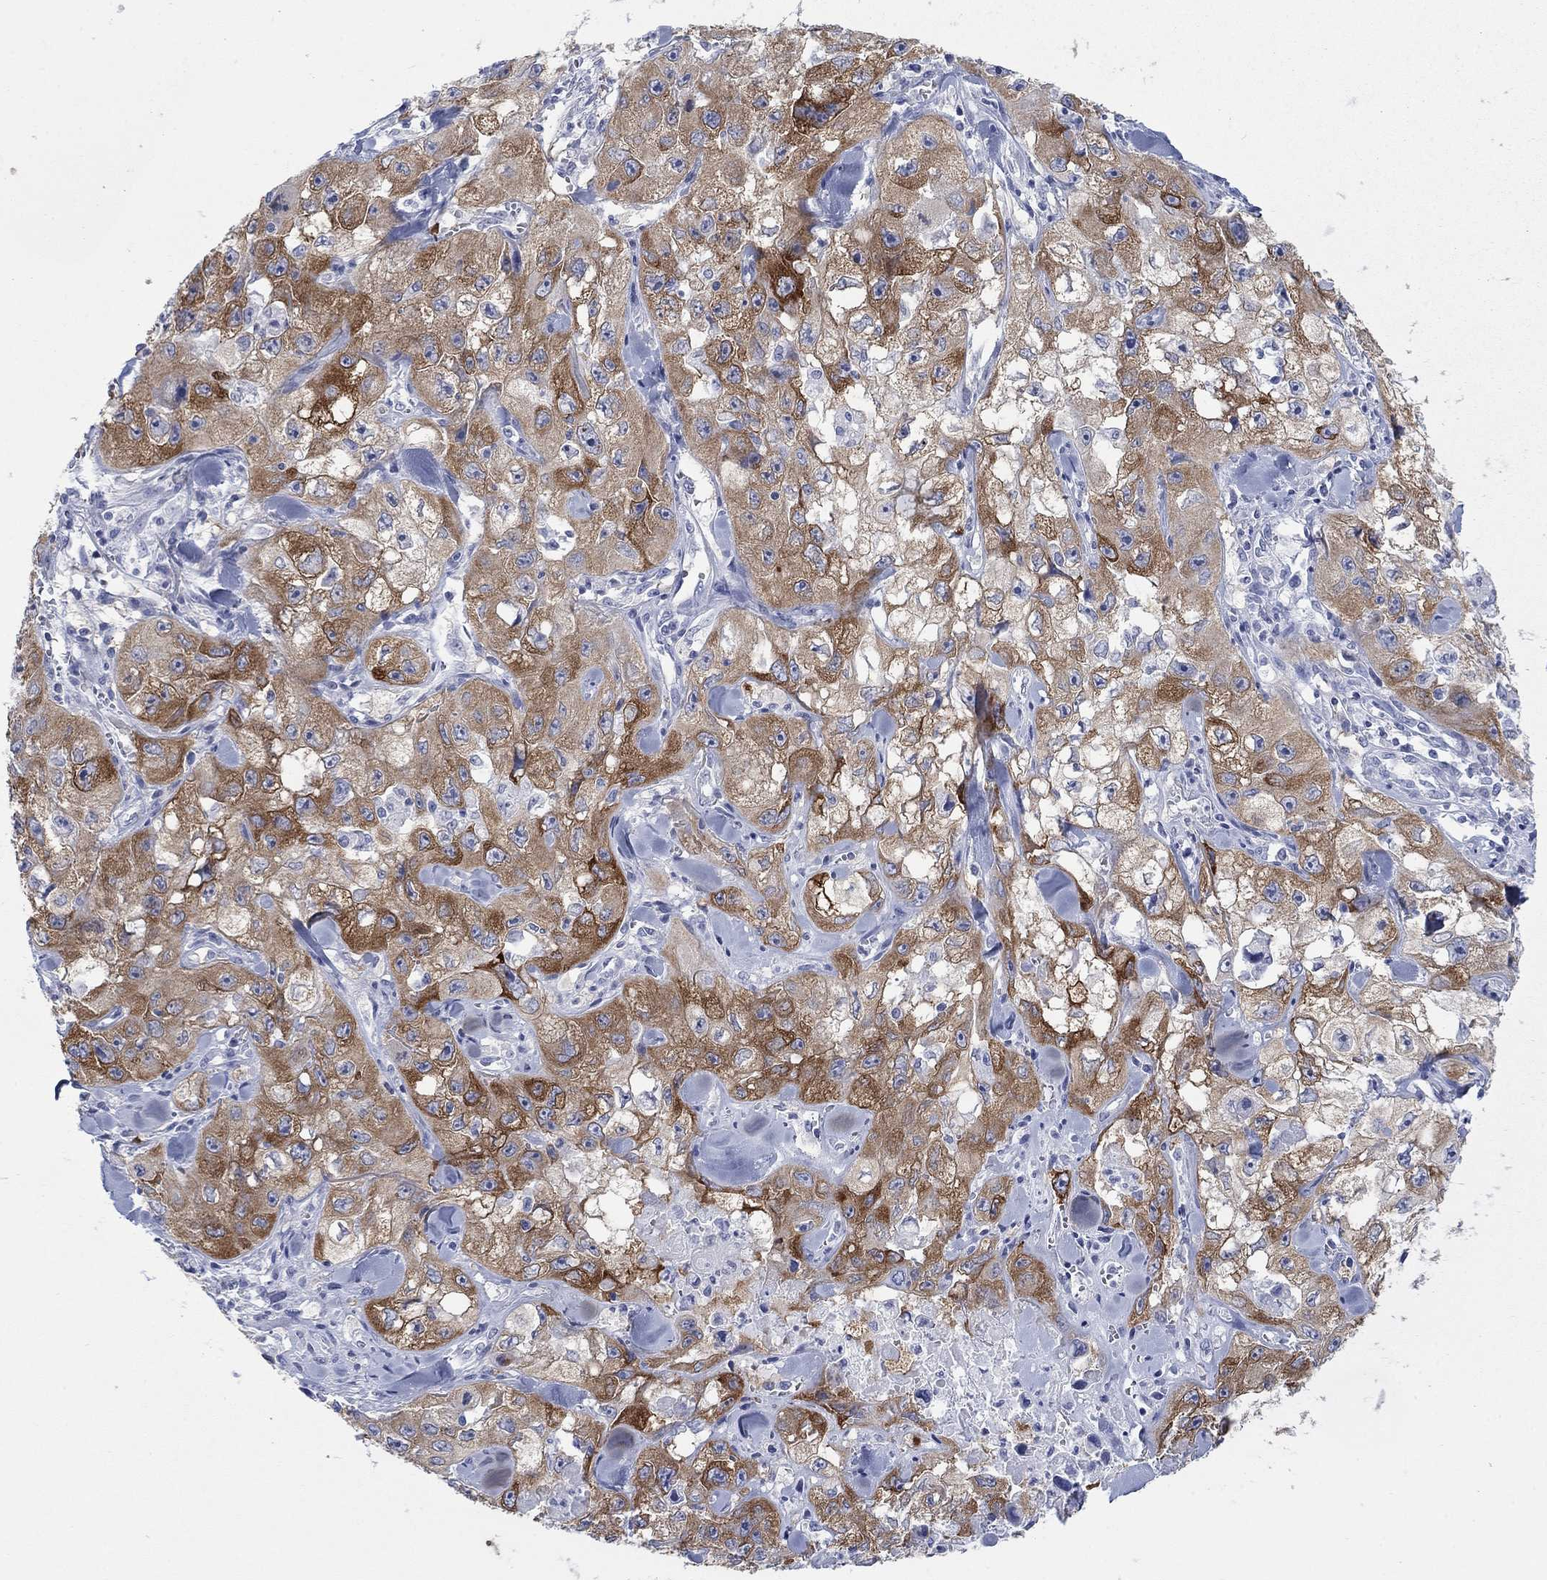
{"staining": {"intensity": "strong", "quantity": "25%-75%", "location": "cytoplasmic/membranous"}, "tissue": "skin cancer", "cell_type": "Tumor cells", "image_type": "cancer", "snomed": [{"axis": "morphology", "description": "Squamous cell carcinoma, NOS"}, {"axis": "topography", "description": "Skin"}, {"axis": "topography", "description": "Subcutis"}], "caption": "Immunohistochemistry micrograph of neoplastic tissue: human squamous cell carcinoma (skin) stained using immunohistochemistry (IHC) exhibits high levels of strong protein expression localized specifically in the cytoplasmic/membranous of tumor cells, appearing as a cytoplasmic/membranous brown color.", "gene": "IGF2BP3", "patient": {"sex": "male", "age": 73}}